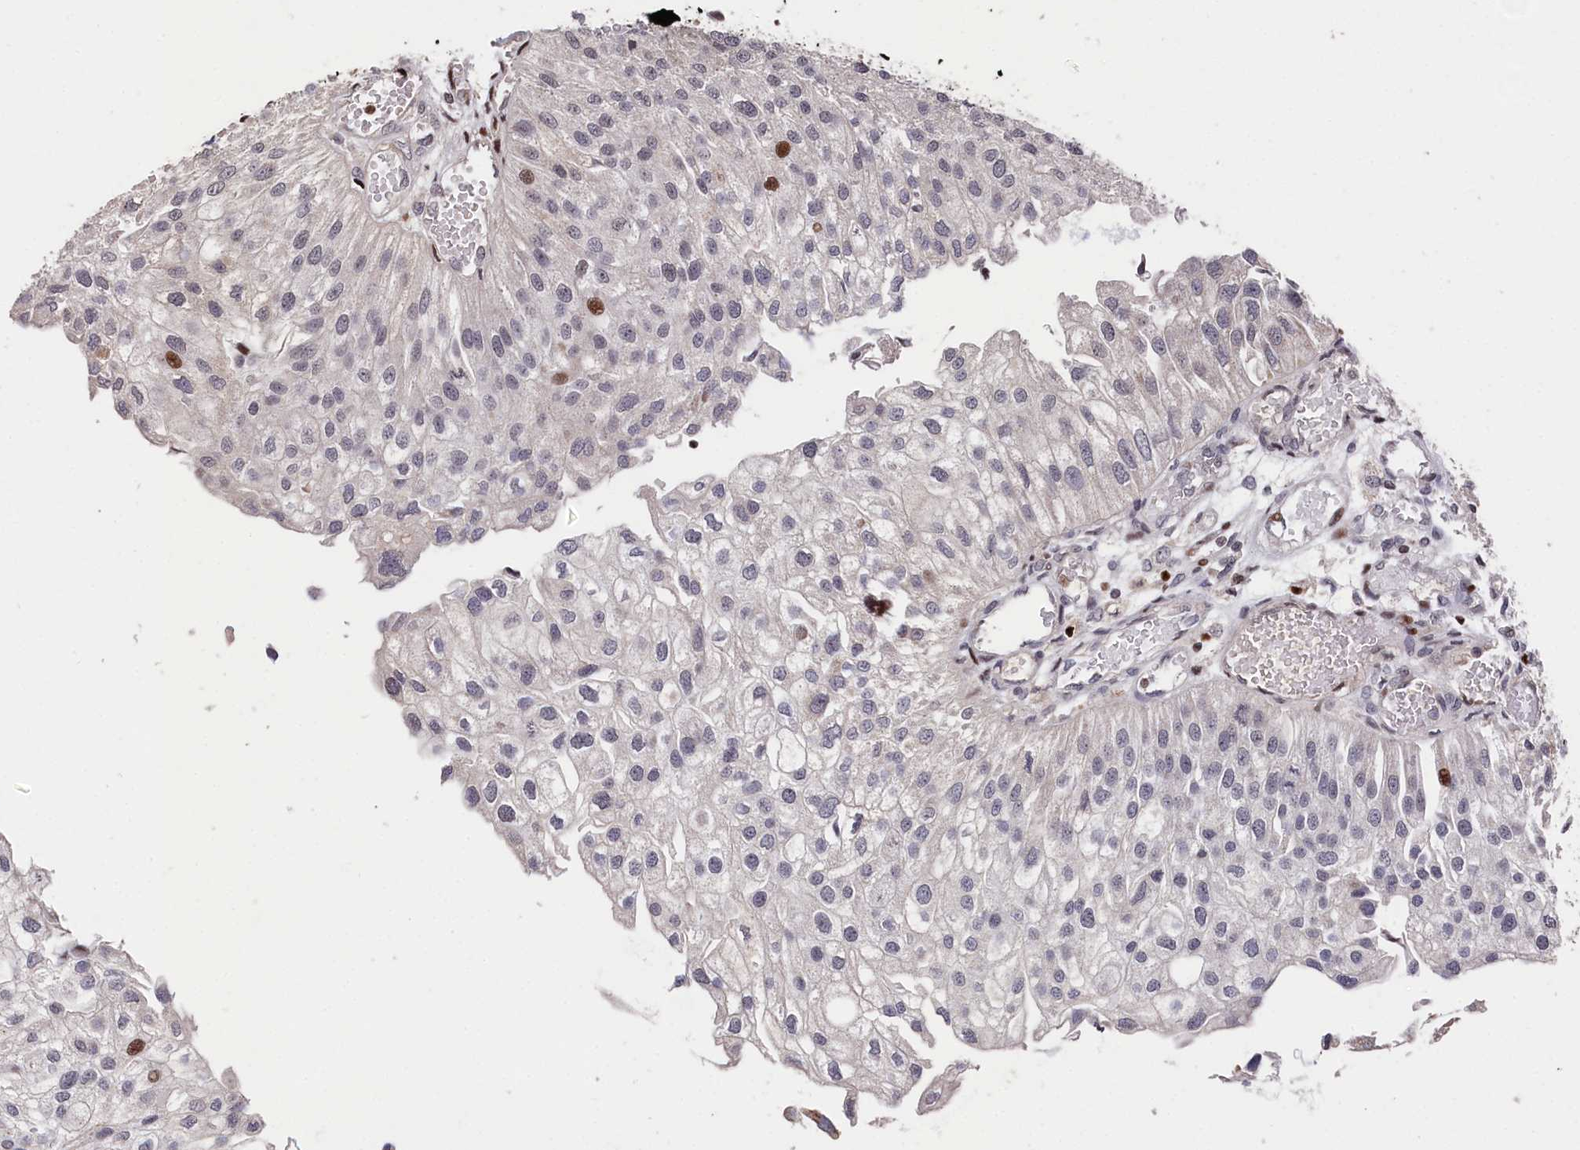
{"staining": {"intensity": "moderate", "quantity": "<25%", "location": "nuclear"}, "tissue": "urothelial cancer", "cell_type": "Tumor cells", "image_type": "cancer", "snomed": [{"axis": "morphology", "description": "Urothelial carcinoma, Low grade"}, {"axis": "topography", "description": "Urinary bladder"}], "caption": "The micrograph shows staining of urothelial cancer, revealing moderate nuclear protein positivity (brown color) within tumor cells. (DAB (3,3'-diaminobenzidine) IHC with brightfield microscopy, high magnification).", "gene": "MCF2L2", "patient": {"sex": "female", "age": 89}}